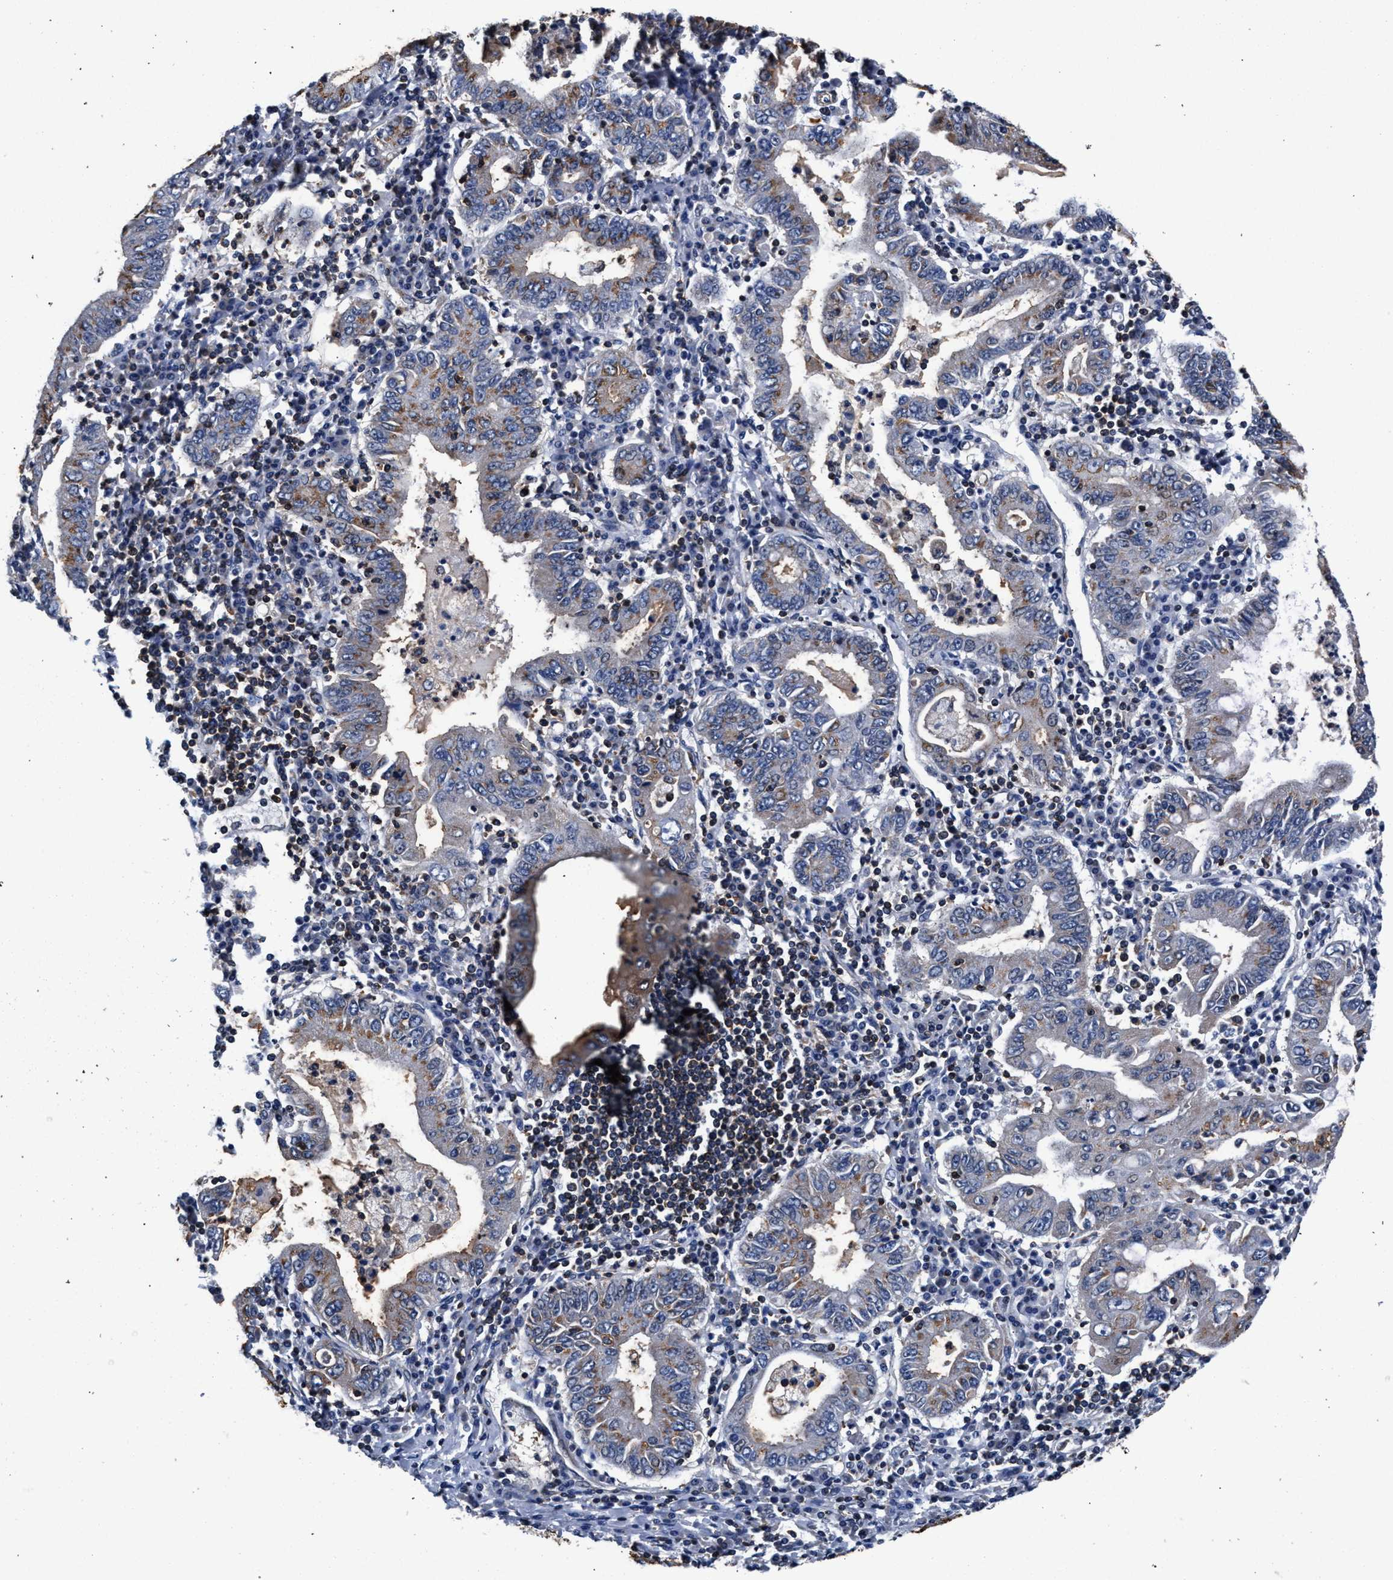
{"staining": {"intensity": "moderate", "quantity": "<25%", "location": "cytoplasmic/membranous"}, "tissue": "stomach cancer", "cell_type": "Tumor cells", "image_type": "cancer", "snomed": [{"axis": "morphology", "description": "Normal tissue, NOS"}, {"axis": "morphology", "description": "Adenocarcinoma, NOS"}, {"axis": "topography", "description": "Esophagus"}, {"axis": "topography", "description": "Stomach, upper"}, {"axis": "topography", "description": "Peripheral nerve tissue"}], "caption": "Adenocarcinoma (stomach) stained with a protein marker exhibits moderate staining in tumor cells.", "gene": "LASP1", "patient": {"sex": "male", "age": 62}}